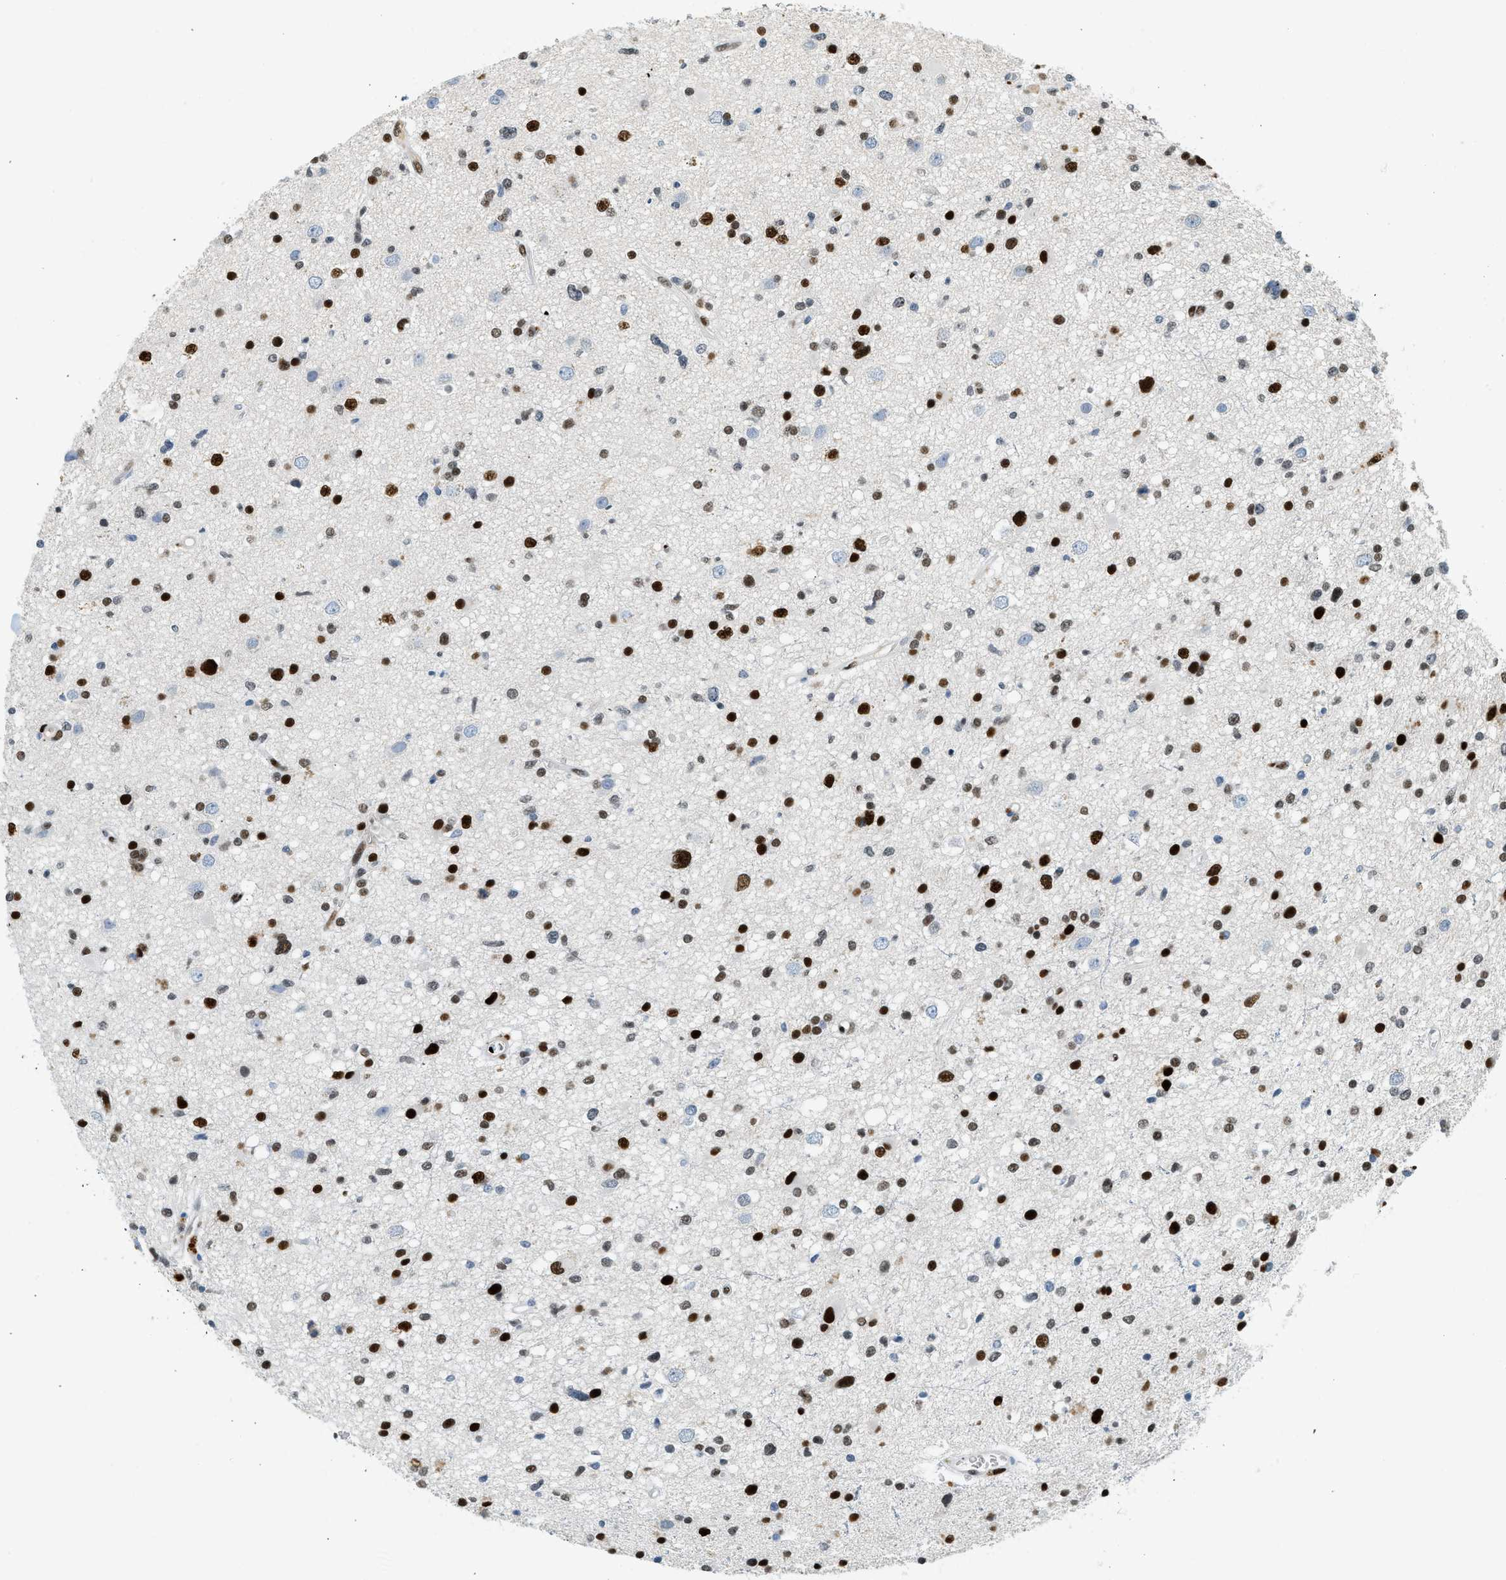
{"staining": {"intensity": "strong", "quantity": ">75%", "location": "nuclear"}, "tissue": "glioma", "cell_type": "Tumor cells", "image_type": "cancer", "snomed": [{"axis": "morphology", "description": "Glioma, malignant, High grade"}, {"axis": "topography", "description": "Brain"}], "caption": "This is a histology image of IHC staining of malignant glioma (high-grade), which shows strong positivity in the nuclear of tumor cells.", "gene": "ZBTB20", "patient": {"sex": "male", "age": 33}}